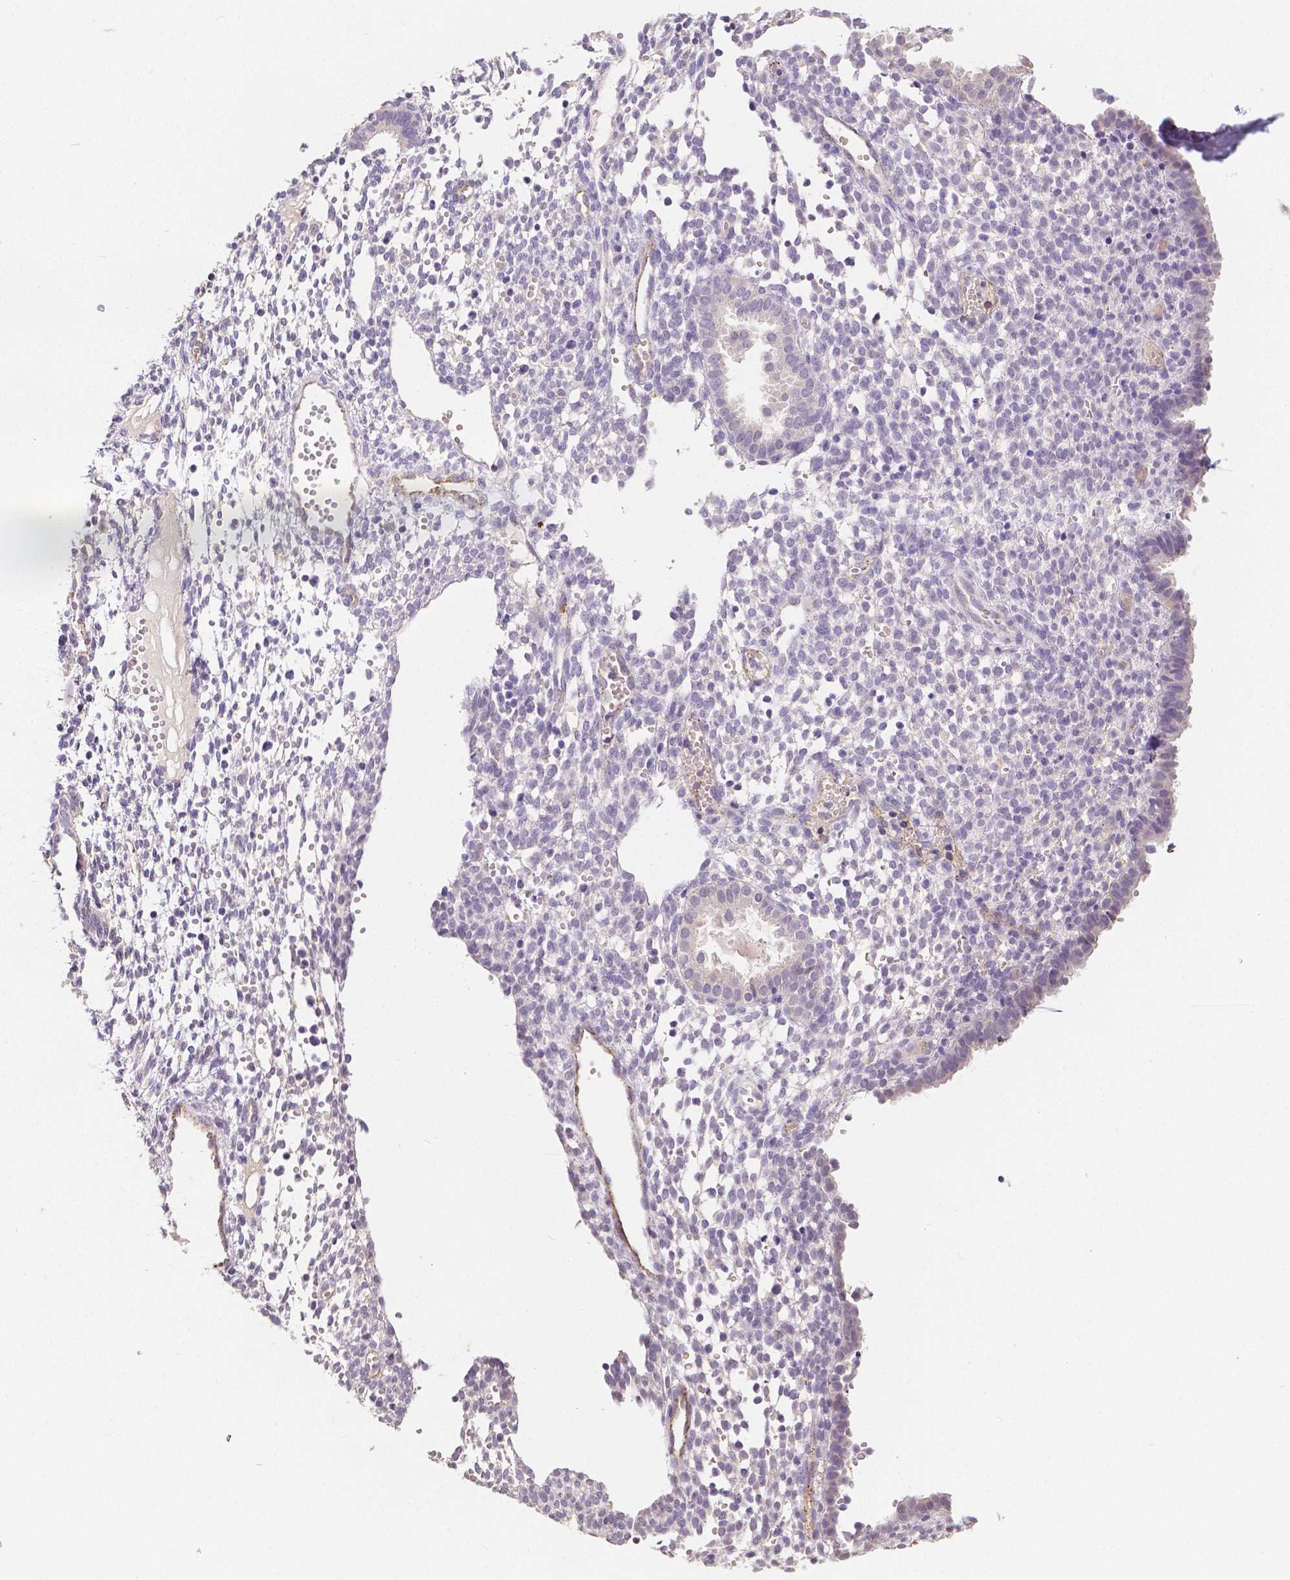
{"staining": {"intensity": "negative", "quantity": "none", "location": "none"}, "tissue": "endometrium", "cell_type": "Cells in endometrial stroma", "image_type": "normal", "snomed": [{"axis": "morphology", "description": "Normal tissue, NOS"}, {"axis": "topography", "description": "Endometrium"}], "caption": "IHC image of unremarkable endometrium: endometrium stained with DAB (3,3'-diaminobenzidine) shows no significant protein staining in cells in endometrial stroma.", "gene": "ELAVL2", "patient": {"sex": "female", "age": 36}}